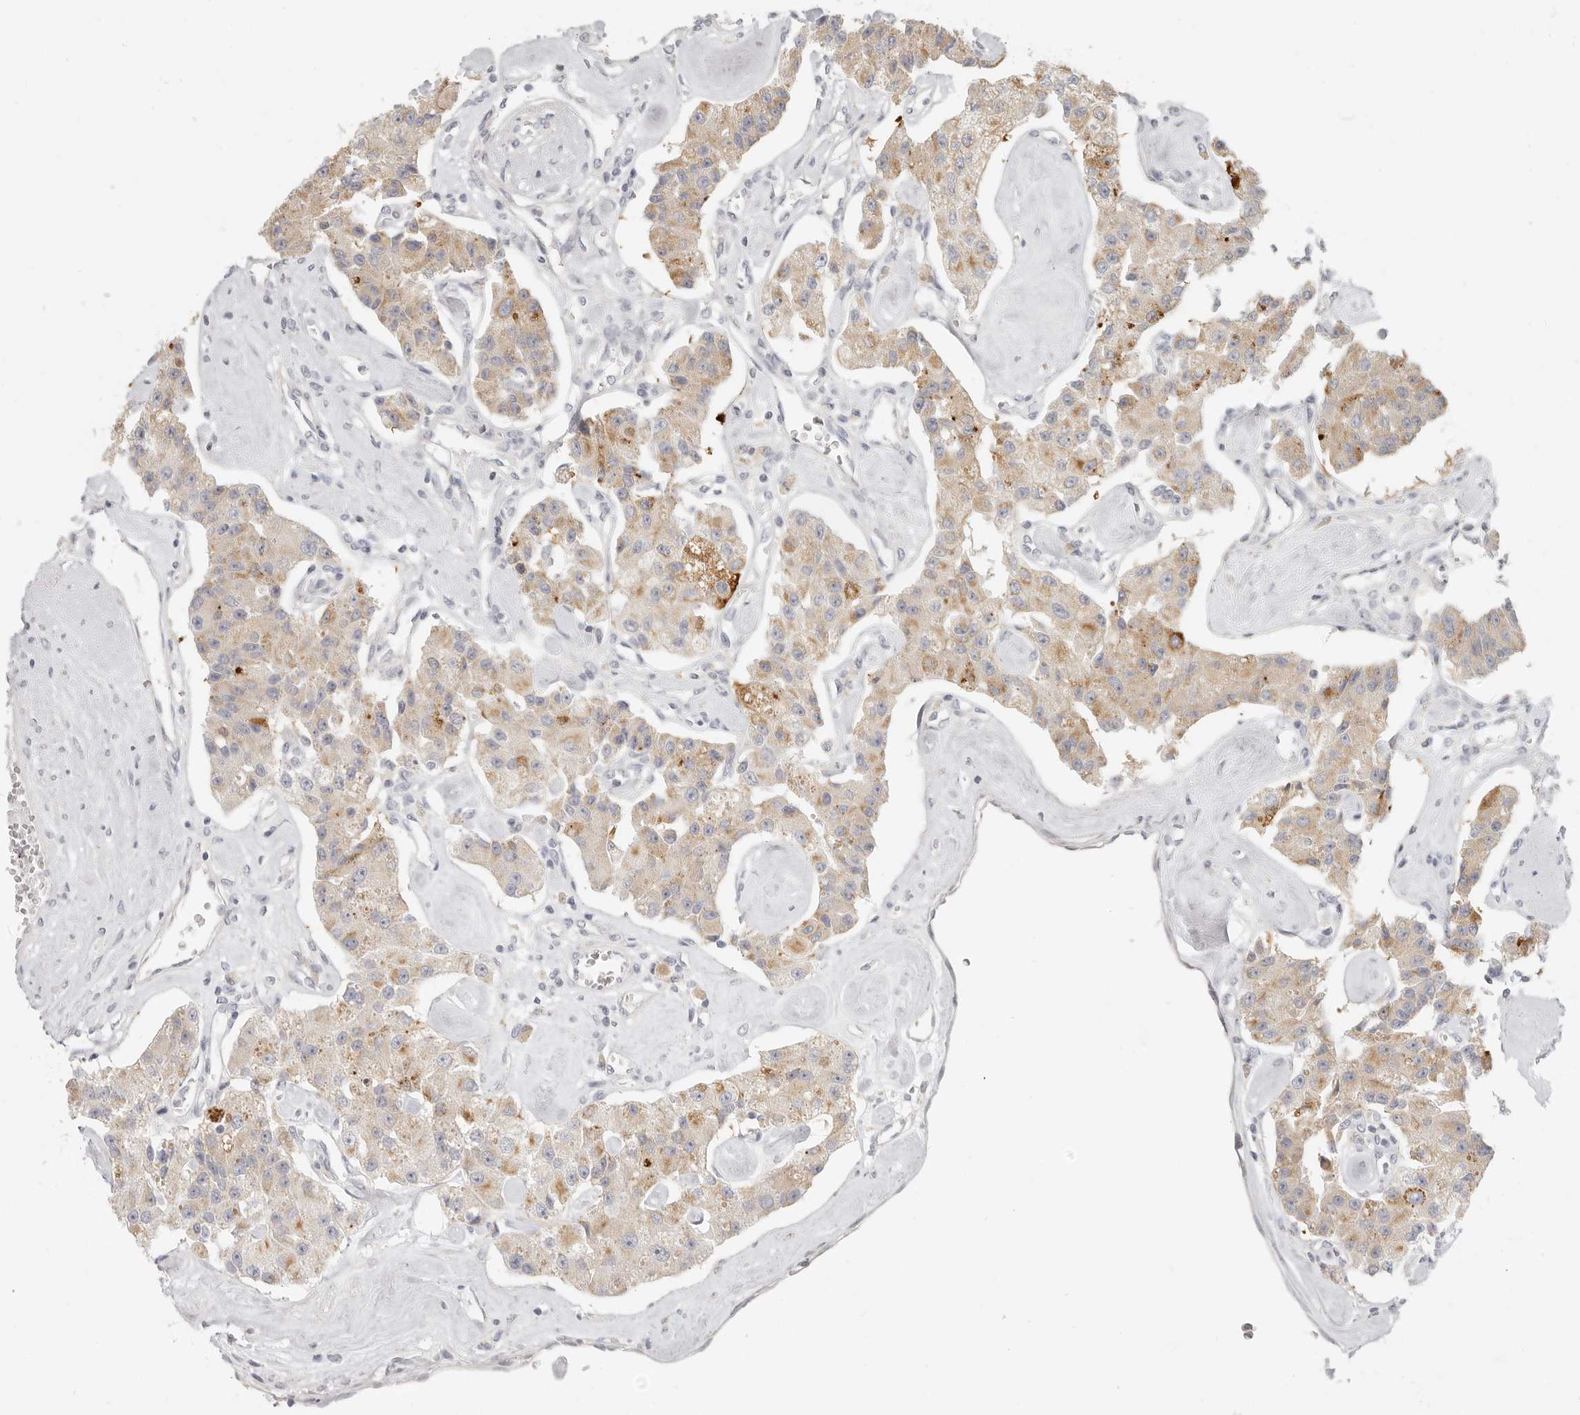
{"staining": {"intensity": "moderate", "quantity": "25%-75%", "location": "cytoplasmic/membranous"}, "tissue": "carcinoid", "cell_type": "Tumor cells", "image_type": "cancer", "snomed": [{"axis": "morphology", "description": "Carcinoid, malignant, NOS"}, {"axis": "topography", "description": "Pancreas"}], "caption": "Immunohistochemistry (IHC) (DAB) staining of carcinoid demonstrates moderate cytoplasmic/membranous protein positivity in about 25%-75% of tumor cells.", "gene": "AHDC1", "patient": {"sex": "male", "age": 41}}